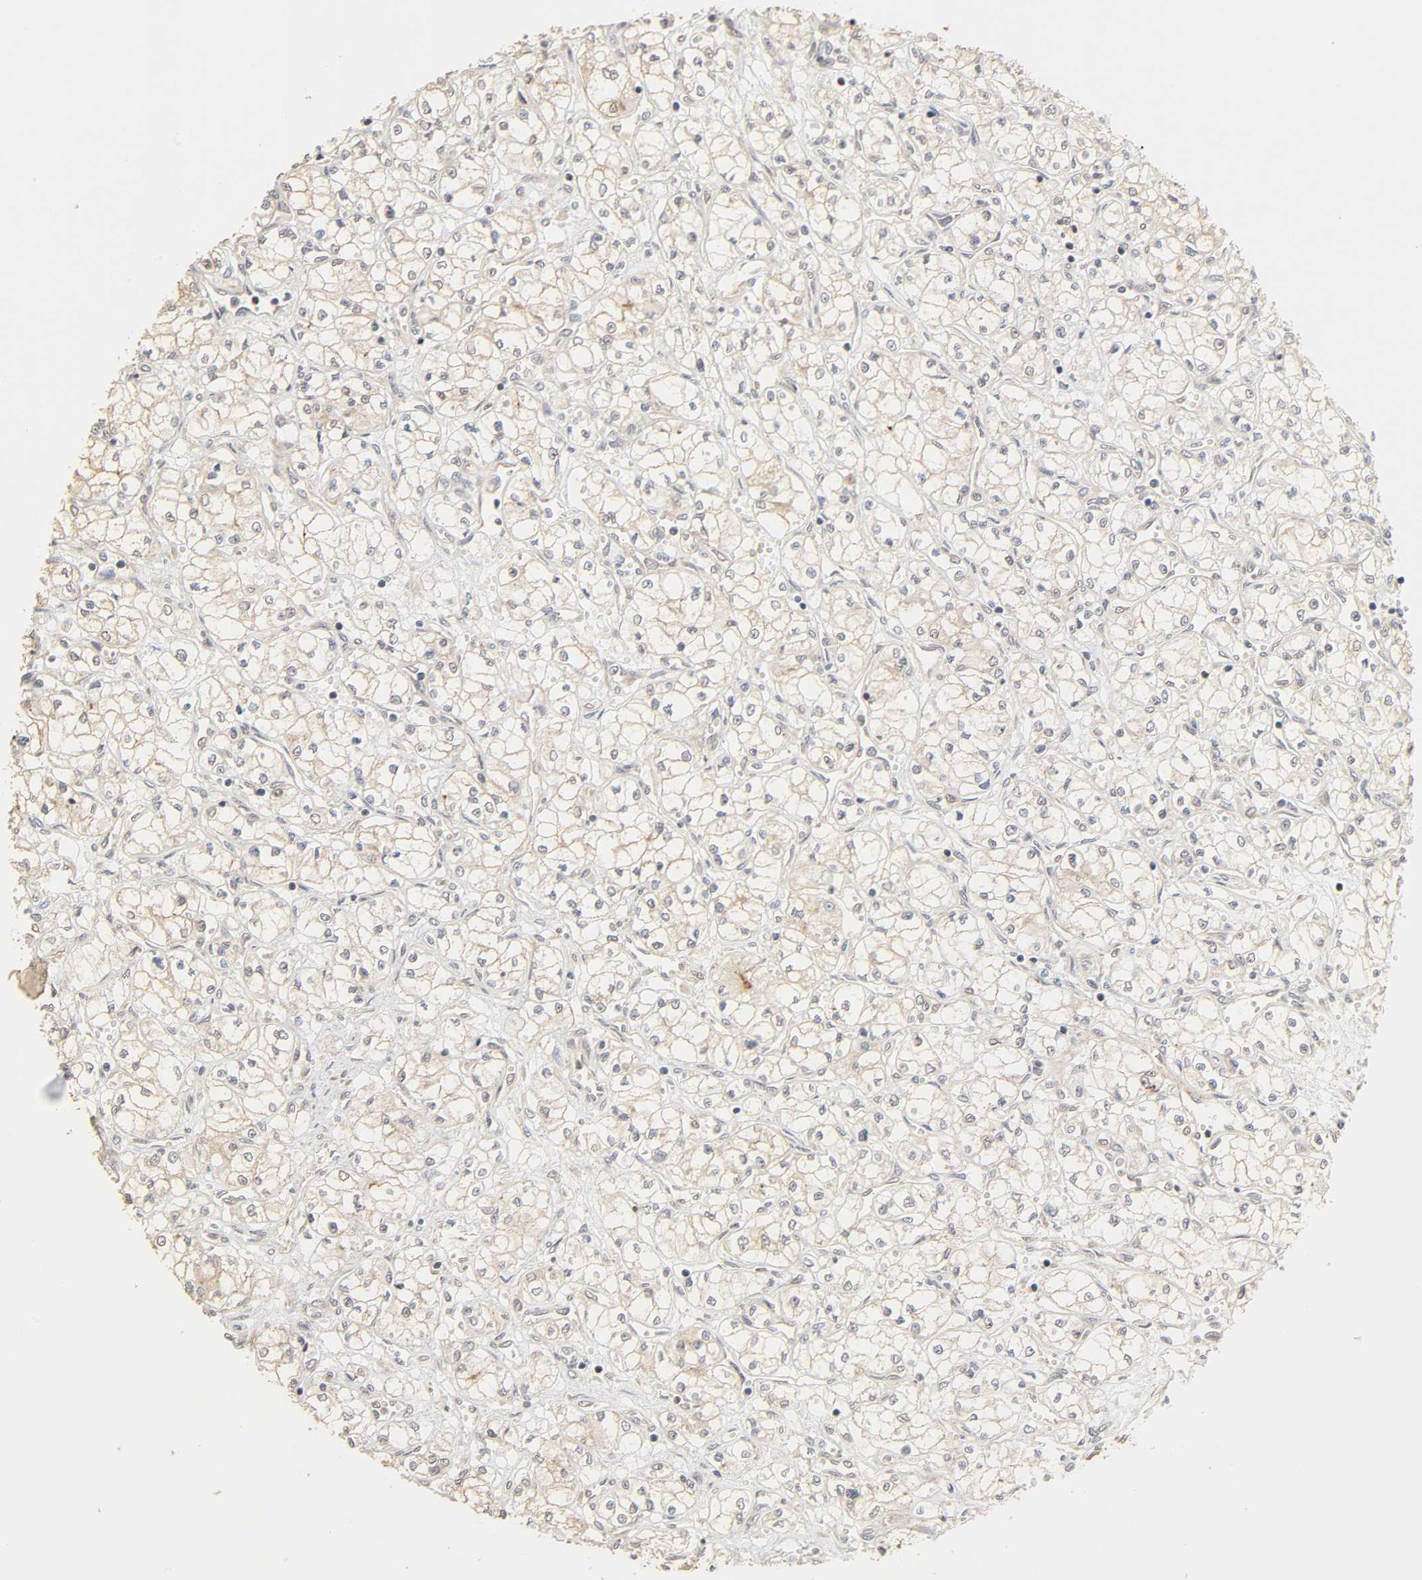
{"staining": {"intensity": "weak", "quantity": "25%-75%", "location": "cytoplasmic/membranous"}, "tissue": "renal cancer", "cell_type": "Tumor cells", "image_type": "cancer", "snomed": [{"axis": "morphology", "description": "Normal tissue, NOS"}, {"axis": "morphology", "description": "Adenocarcinoma, NOS"}, {"axis": "topography", "description": "Kidney"}], "caption": "Renal cancer stained with a brown dye demonstrates weak cytoplasmic/membranous positive staining in about 25%-75% of tumor cells.", "gene": "NEMF", "patient": {"sex": "male", "age": 59}}